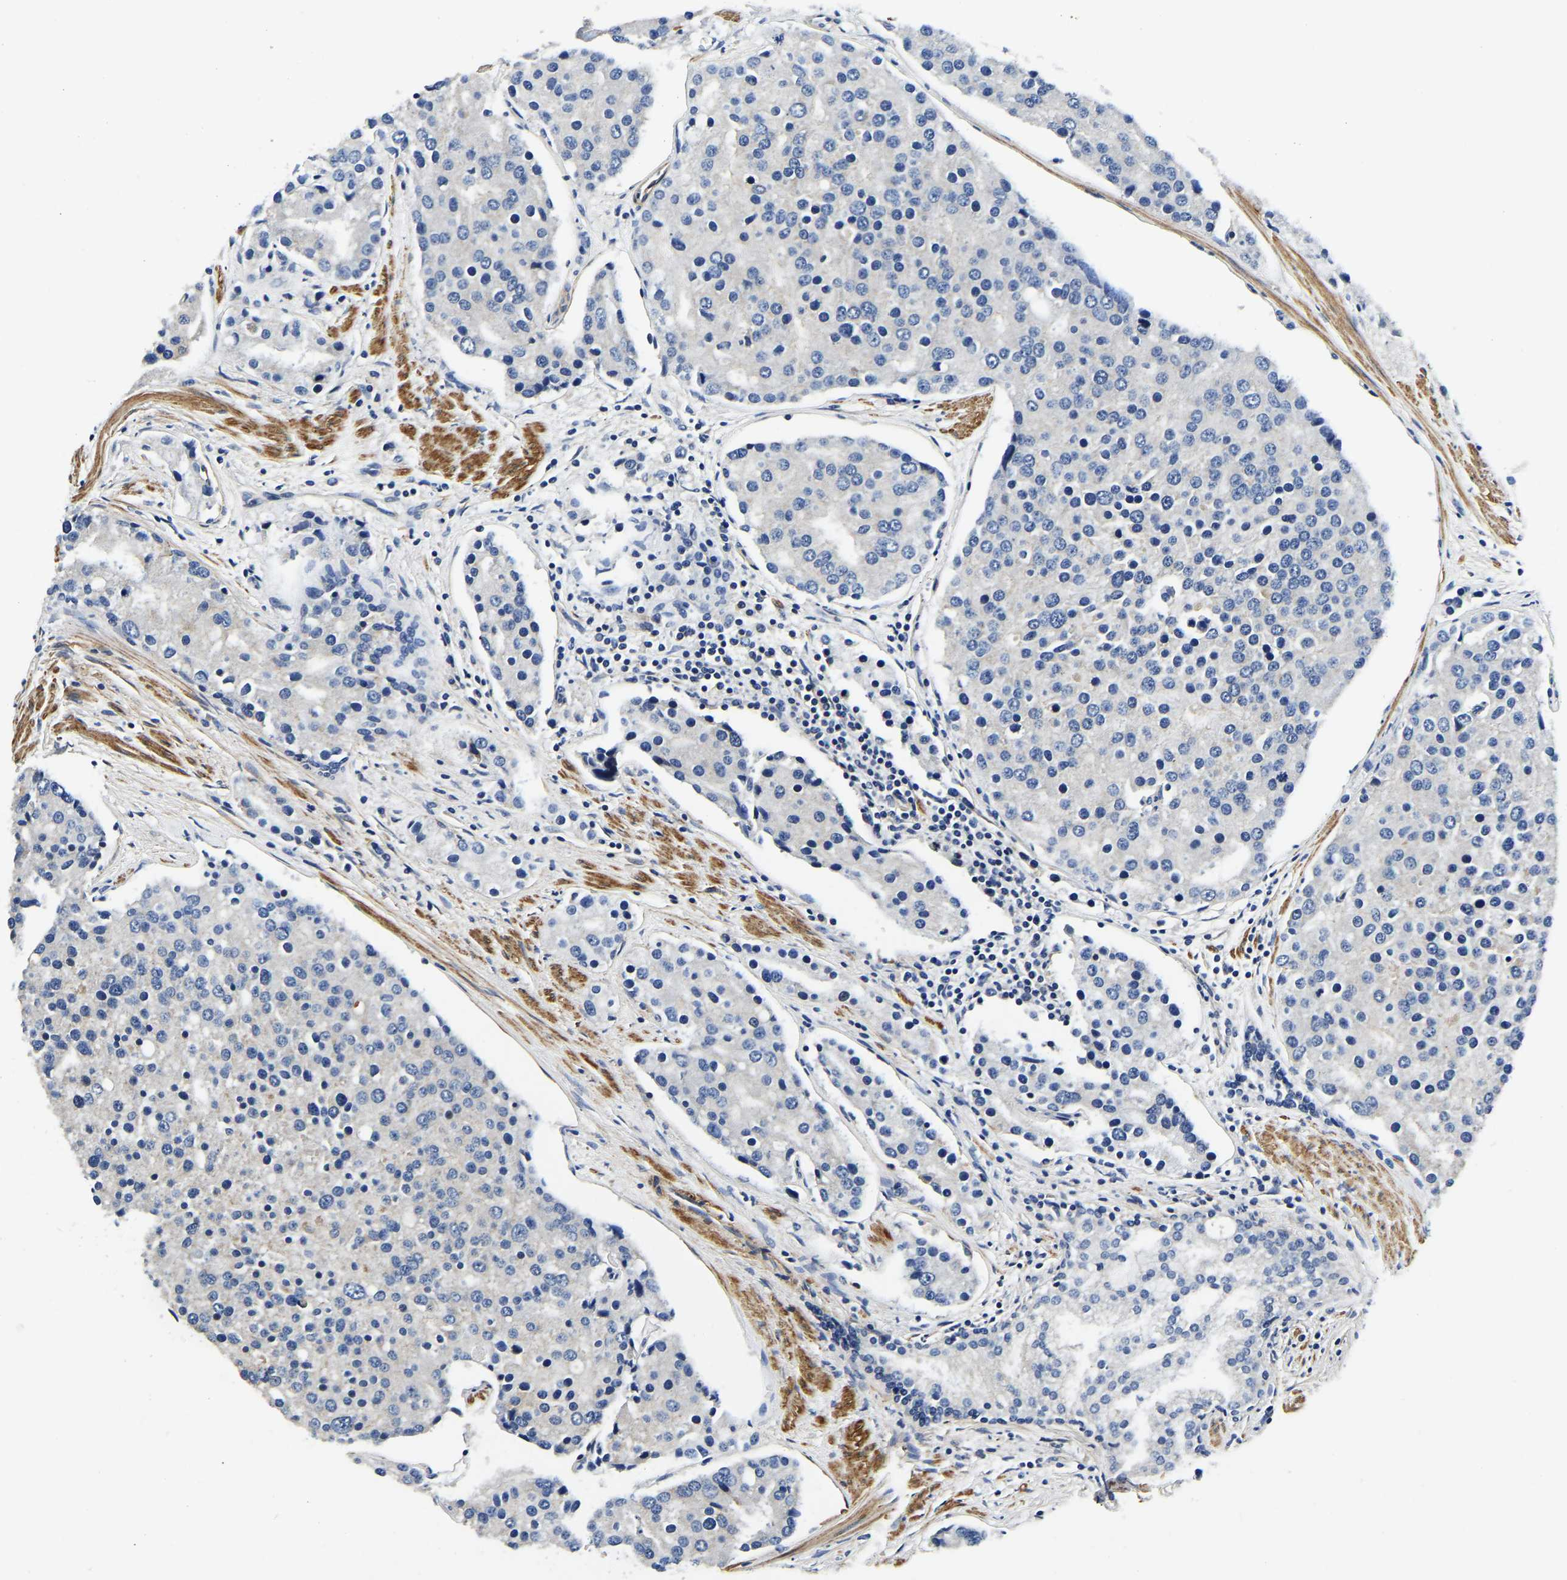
{"staining": {"intensity": "negative", "quantity": "none", "location": "none"}, "tissue": "prostate cancer", "cell_type": "Tumor cells", "image_type": "cancer", "snomed": [{"axis": "morphology", "description": "Adenocarcinoma, High grade"}, {"axis": "topography", "description": "Prostate"}], "caption": "This is a micrograph of immunohistochemistry staining of prostate high-grade adenocarcinoma, which shows no expression in tumor cells.", "gene": "KCTD17", "patient": {"sex": "male", "age": 50}}